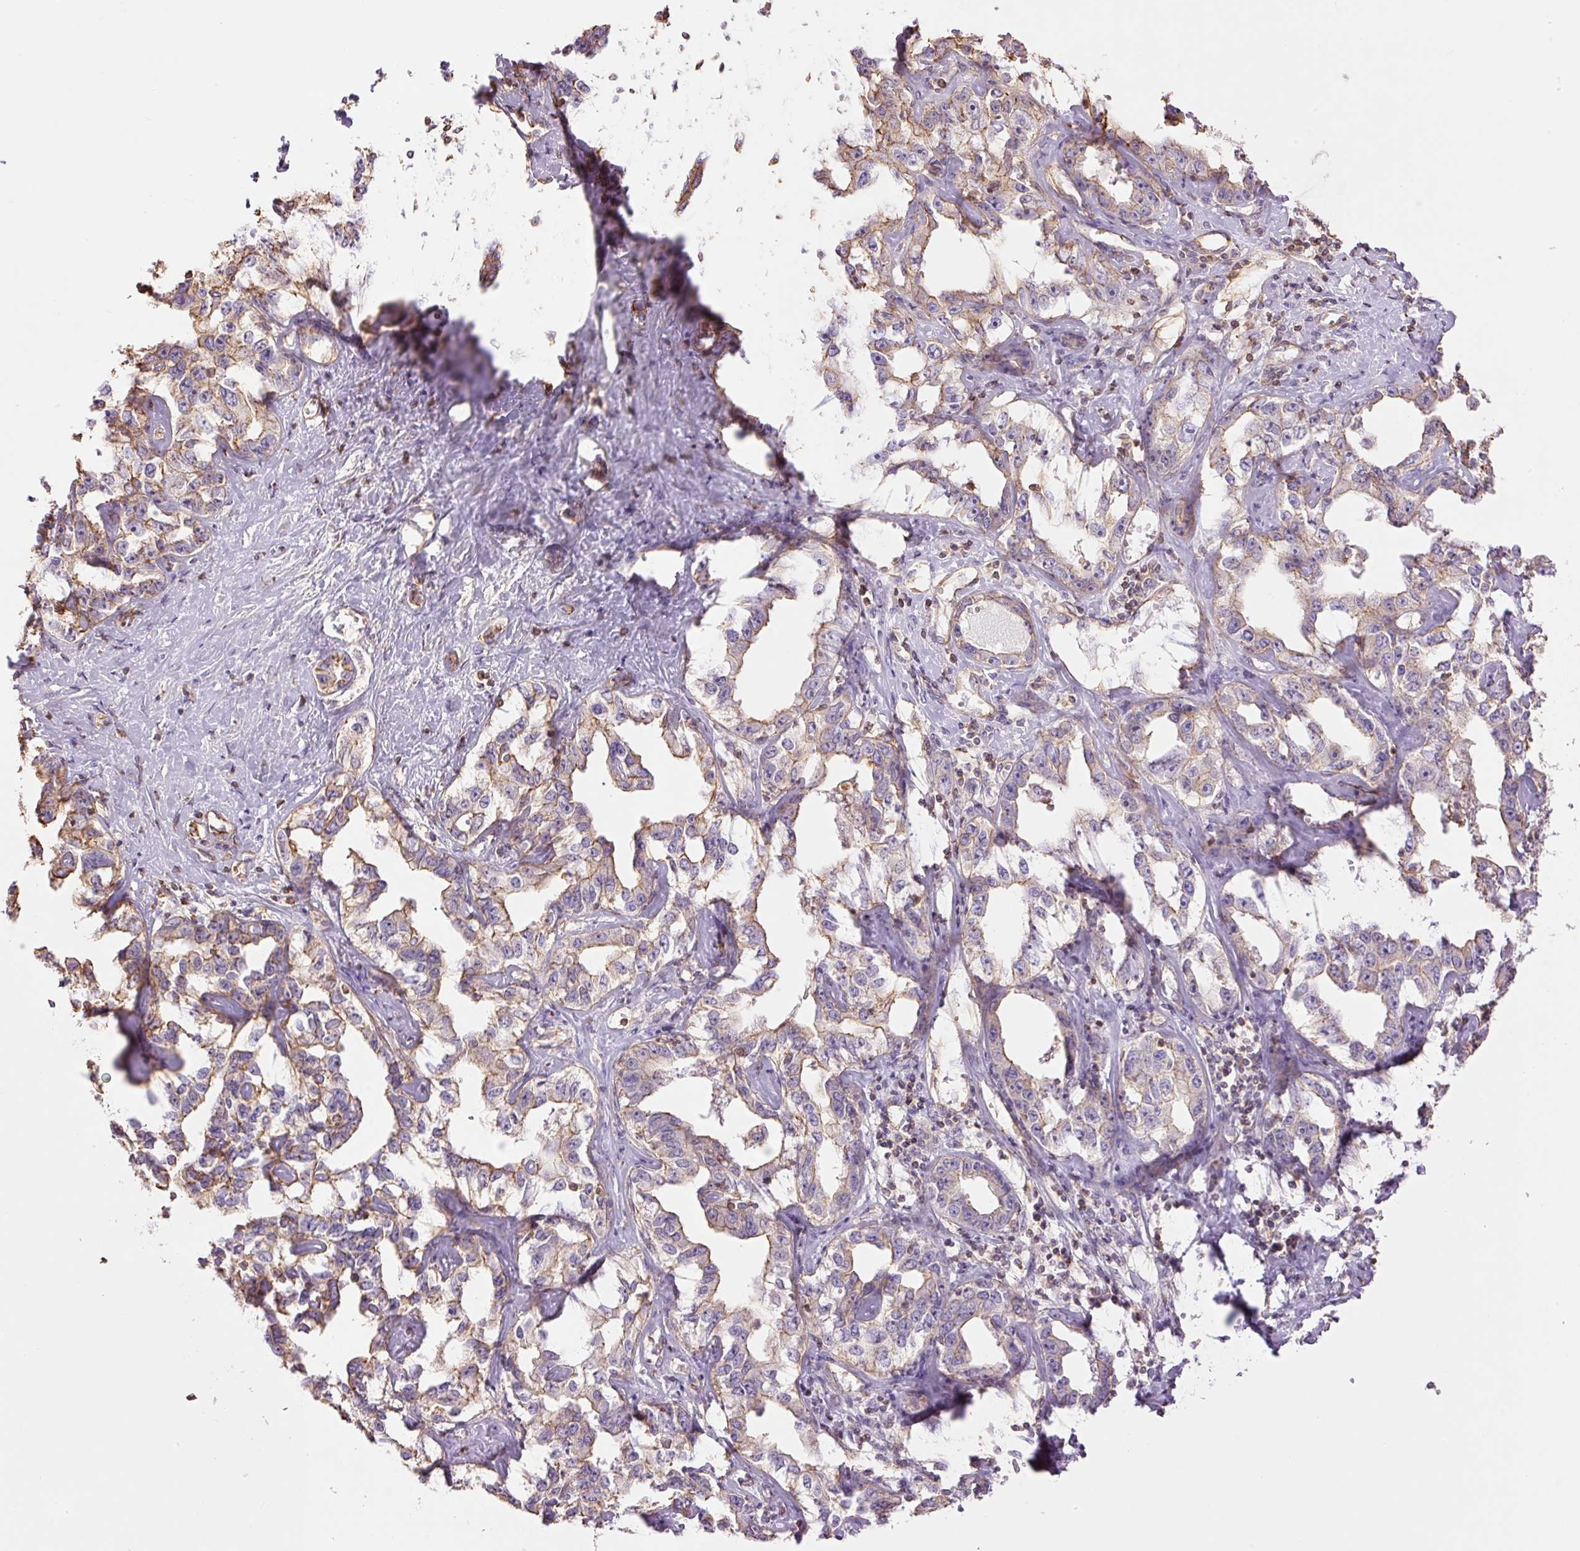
{"staining": {"intensity": "weak", "quantity": "25%-75%", "location": "cytoplasmic/membranous"}, "tissue": "liver cancer", "cell_type": "Tumor cells", "image_type": "cancer", "snomed": [{"axis": "morphology", "description": "Cholangiocarcinoma"}, {"axis": "topography", "description": "Liver"}], "caption": "The photomicrograph displays staining of liver cancer, revealing weak cytoplasmic/membranous protein positivity (brown color) within tumor cells.", "gene": "PPP1R1B", "patient": {"sex": "male", "age": 59}}